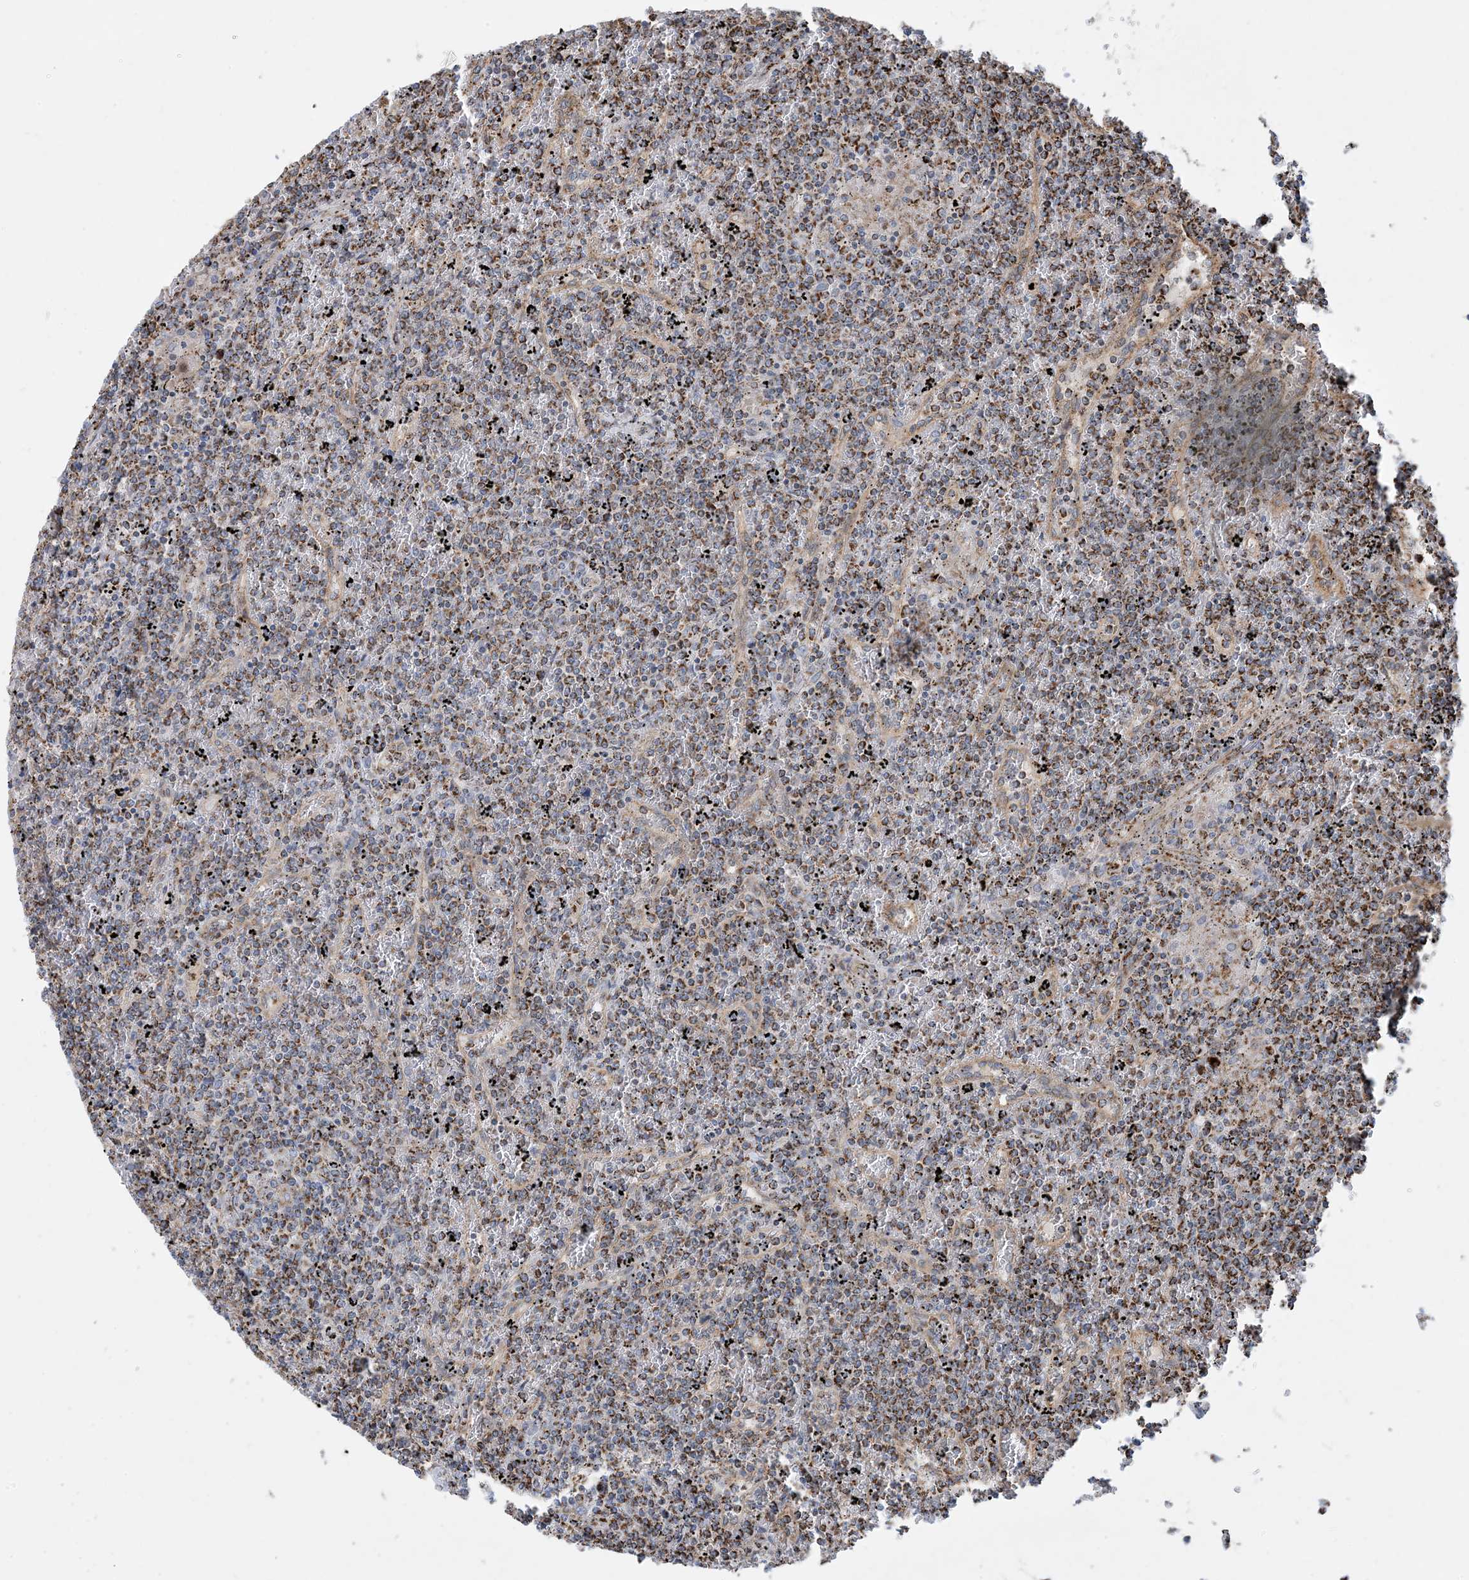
{"staining": {"intensity": "moderate", "quantity": ">75%", "location": "cytoplasmic/membranous"}, "tissue": "lymphoma", "cell_type": "Tumor cells", "image_type": "cancer", "snomed": [{"axis": "morphology", "description": "Malignant lymphoma, non-Hodgkin's type, Low grade"}, {"axis": "topography", "description": "Spleen"}], "caption": "A photomicrograph showing moderate cytoplasmic/membranous positivity in about >75% of tumor cells in malignant lymphoma, non-Hodgkin's type (low-grade), as visualized by brown immunohistochemical staining.", "gene": "PCDHGA1", "patient": {"sex": "female", "age": 19}}